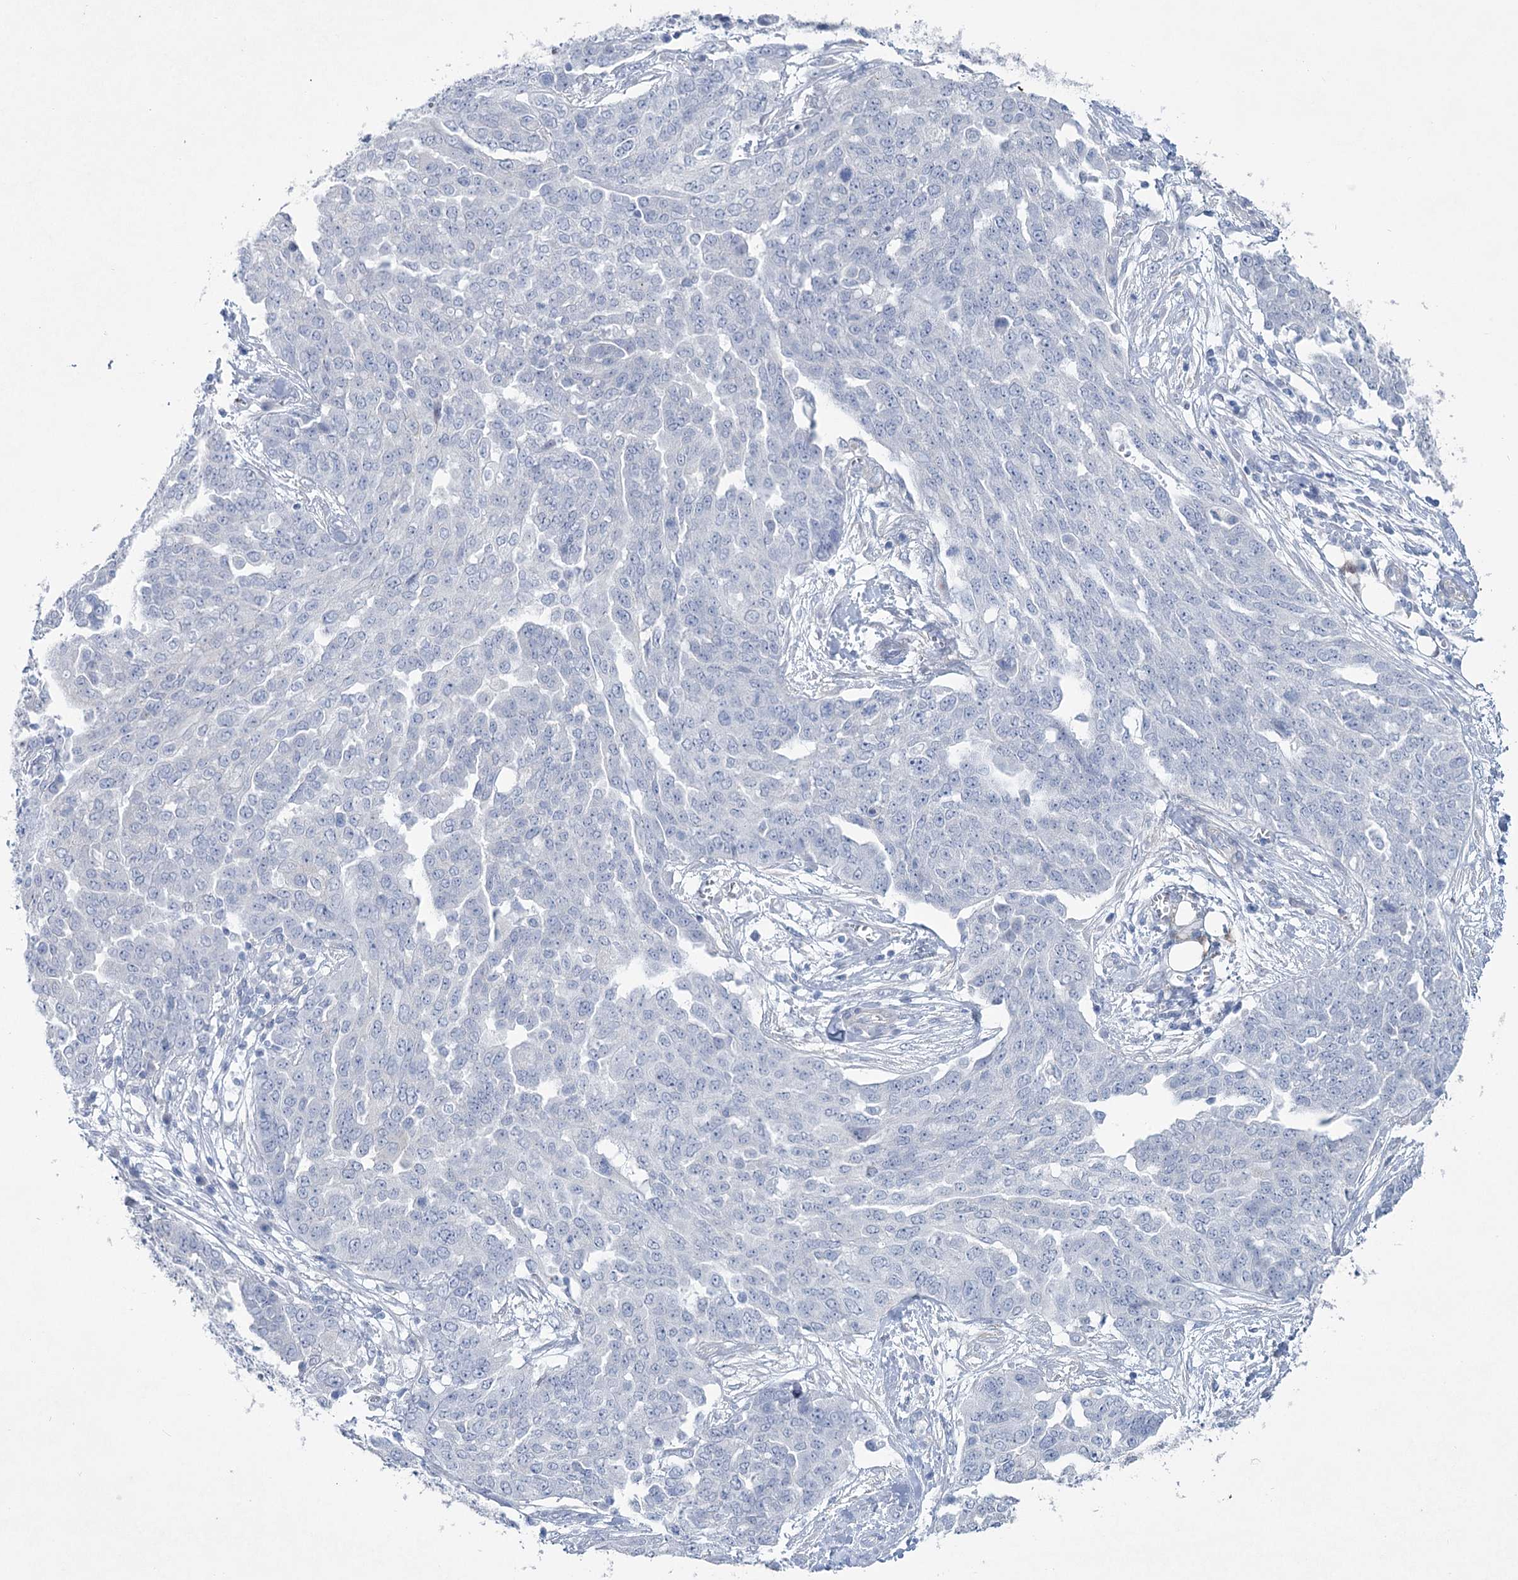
{"staining": {"intensity": "negative", "quantity": "none", "location": "none"}, "tissue": "ovarian cancer", "cell_type": "Tumor cells", "image_type": "cancer", "snomed": [{"axis": "morphology", "description": "Cystadenocarcinoma, serous, NOS"}, {"axis": "topography", "description": "Soft tissue"}, {"axis": "topography", "description": "Ovary"}], "caption": "Immunohistochemistry (IHC) image of neoplastic tissue: serous cystadenocarcinoma (ovarian) stained with DAB (3,3'-diaminobenzidine) shows no significant protein staining in tumor cells.", "gene": "CCDC88A", "patient": {"sex": "female", "age": 57}}